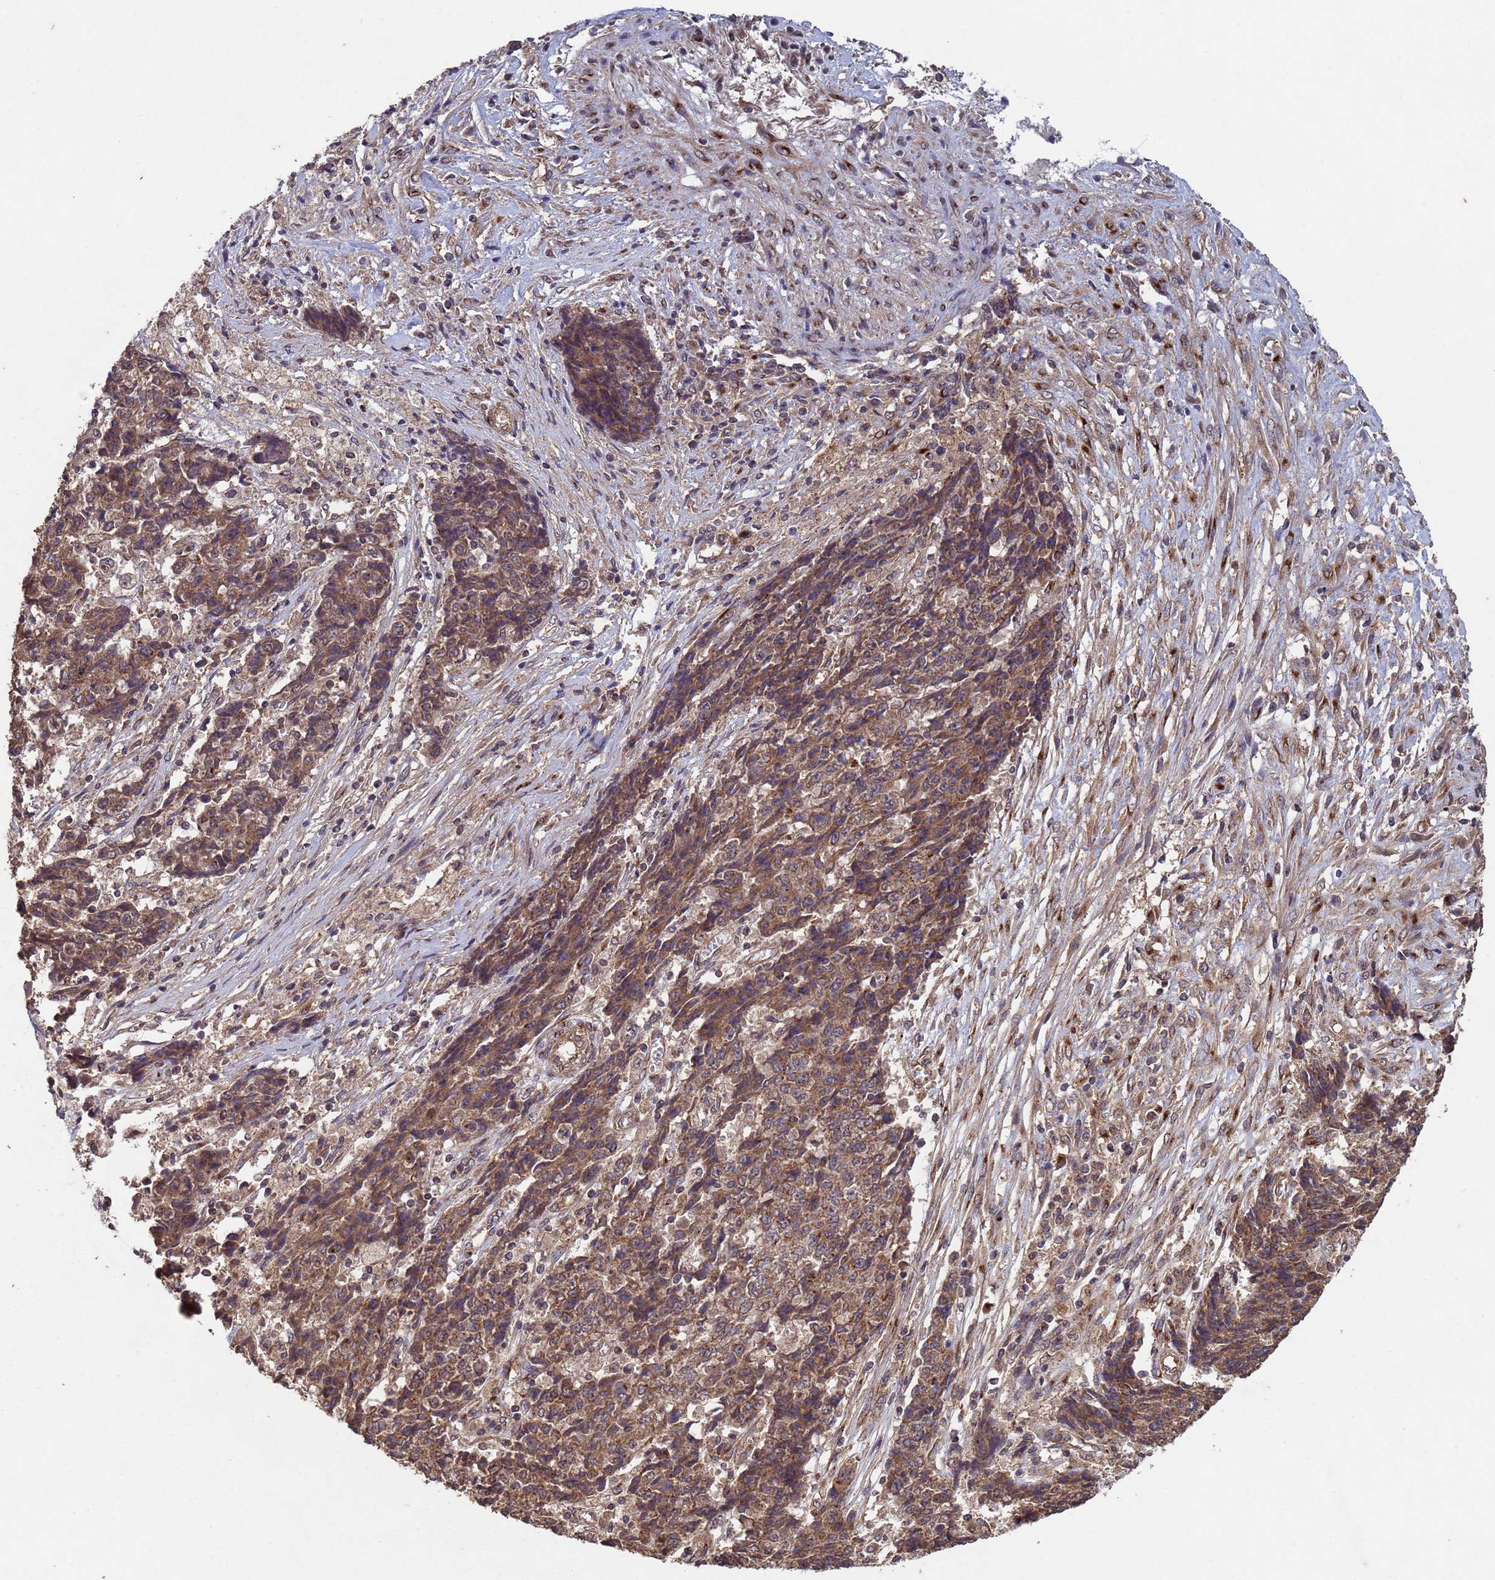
{"staining": {"intensity": "moderate", "quantity": ">75%", "location": "cytoplasmic/membranous"}, "tissue": "ovarian cancer", "cell_type": "Tumor cells", "image_type": "cancer", "snomed": [{"axis": "morphology", "description": "Carcinoma, endometroid"}, {"axis": "topography", "description": "Ovary"}], "caption": "This photomicrograph exhibits immunohistochemistry staining of human ovarian endometroid carcinoma, with medium moderate cytoplasmic/membranous expression in about >75% of tumor cells.", "gene": "FASTKD1", "patient": {"sex": "female", "age": 42}}